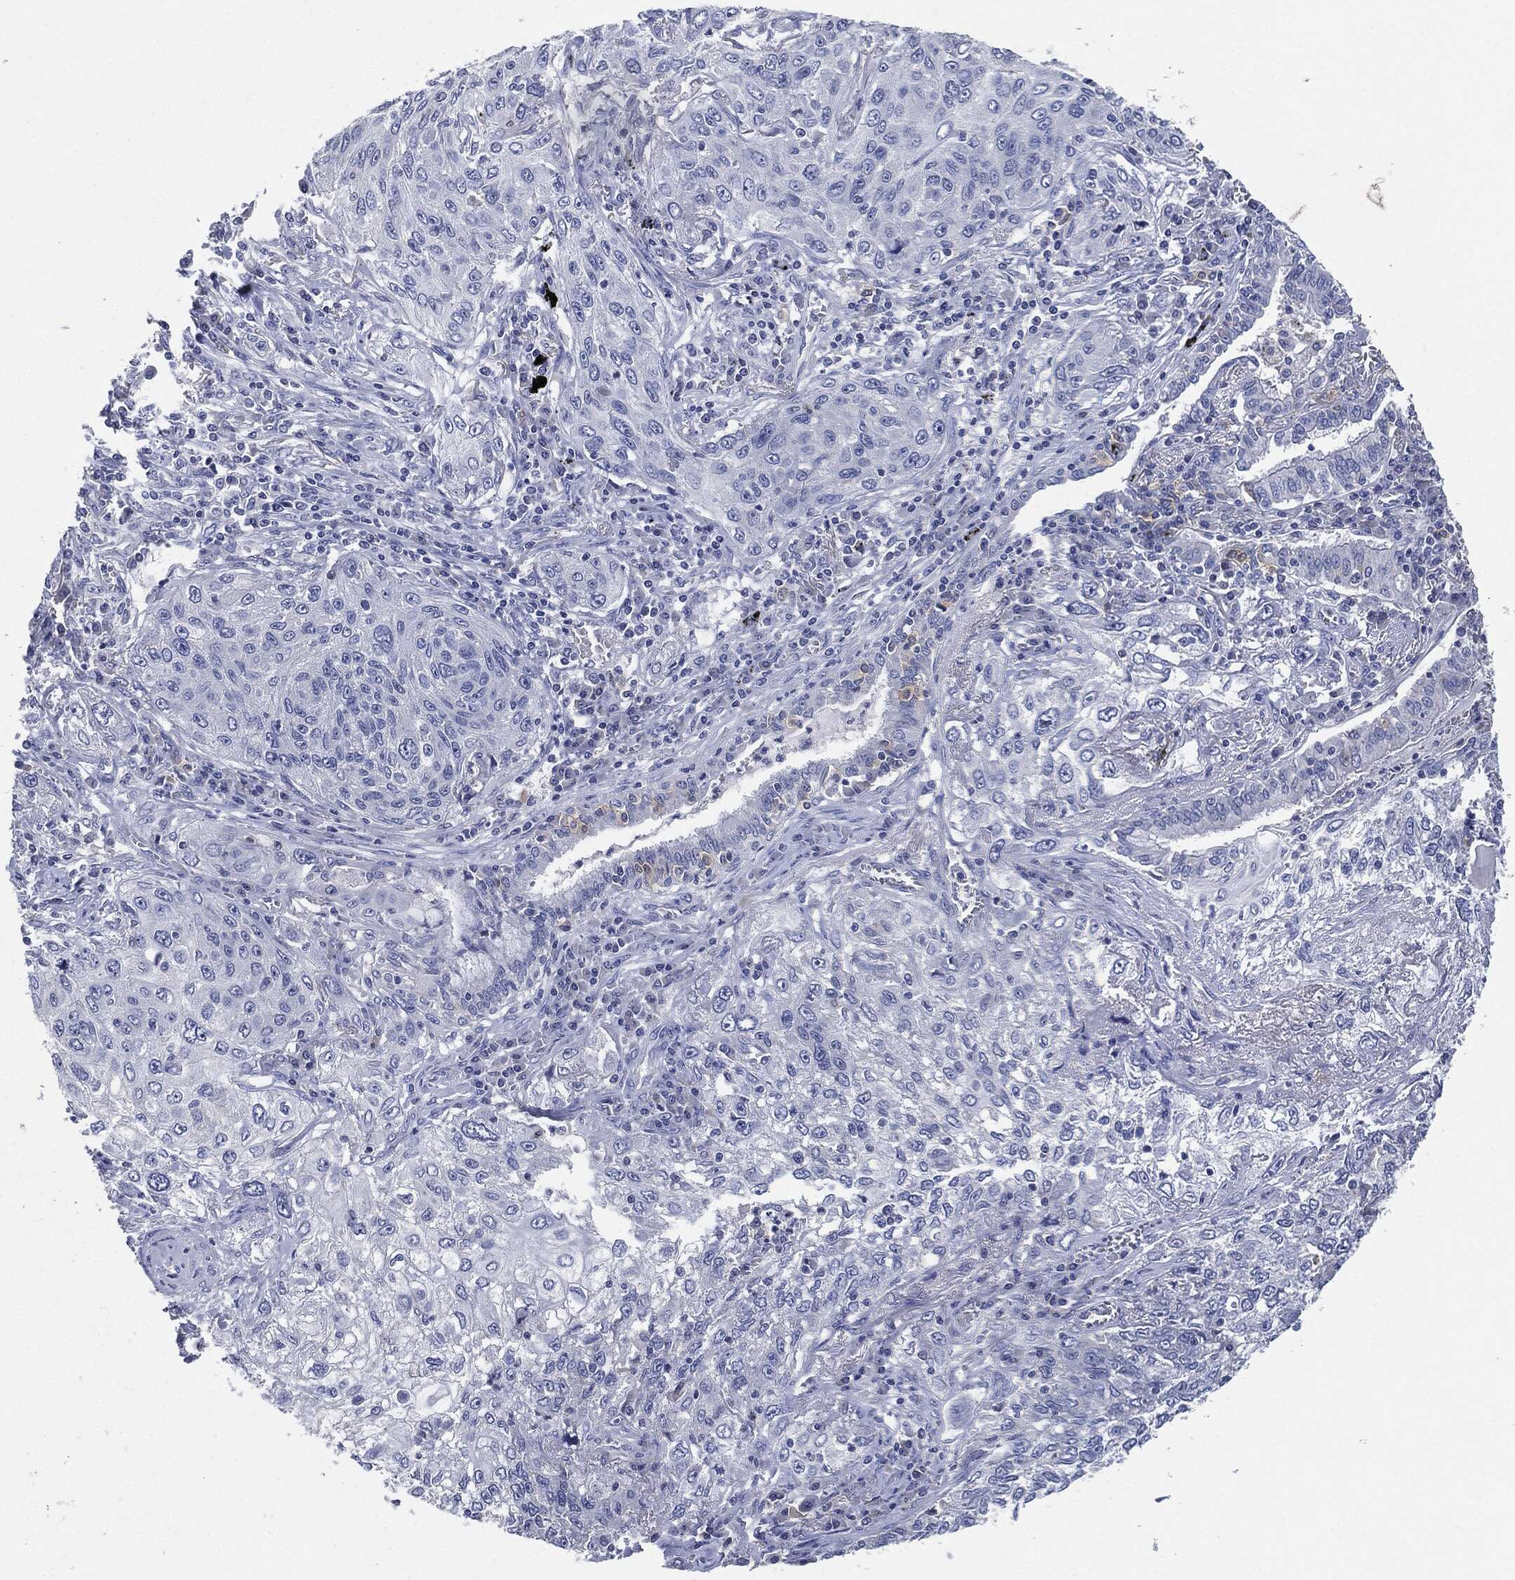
{"staining": {"intensity": "negative", "quantity": "none", "location": "none"}, "tissue": "lung cancer", "cell_type": "Tumor cells", "image_type": "cancer", "snomed": [{"axis": "morphology", "description": "Squamous cell carcinoma, NOS"}, {"axis": "topography", "description": "Lung"}], "caption": "The immunohistochemistry photomicrograph has no significant staining in tumor cells of squamous cell carcinoma (lung) tissue. (Stains: DAB (3,3'-diaminobenzidine) immunohistochemistry with hematoxylin counter stain, Microscopy: brightfield microscopy at high magnification).", "gene": "NTRK1", "patient": {"sex": "female", "age": 69}}